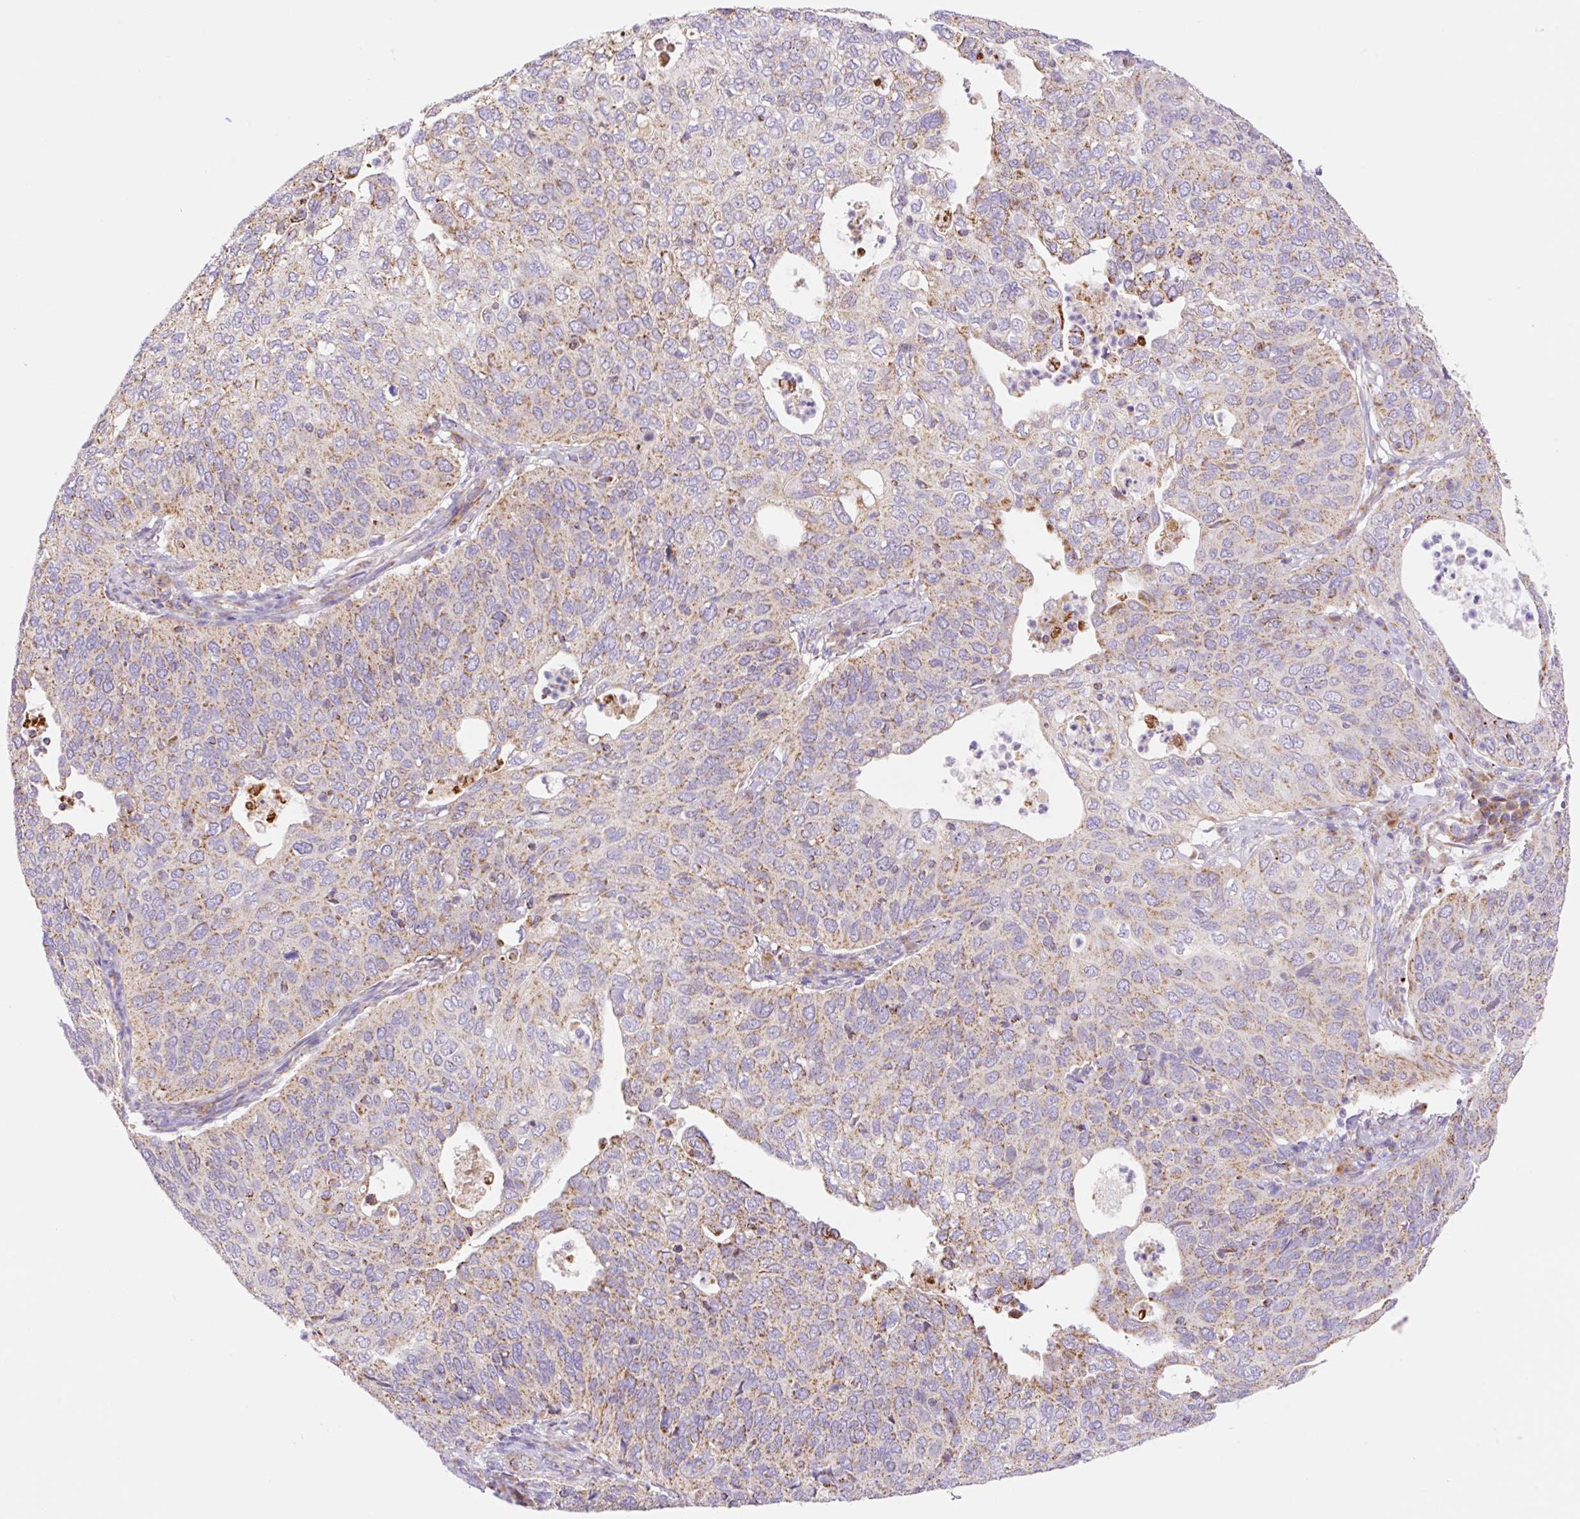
{"staining": {"intensity": "moderate", "quantity": "25%-75%", "location": "cytoplasmic/membranous"}, "tissue": "cervical cancer", "cell_type": "Tumor cells", "image_type": "cancer", "snomed": [{"axis": "morphology", "description": "Squamous cell carcinoma, NOS"}, {"axis": "topography", "description": "Cervix"}], "caption": "Brown immunohistochemical staining in human cervical cancer shows moderate cytoplasmic/membranous expression in about 25%-75% of tumor cells.", "gene": "ETNK2", "patient": {"sex": "female", "age": 36}}